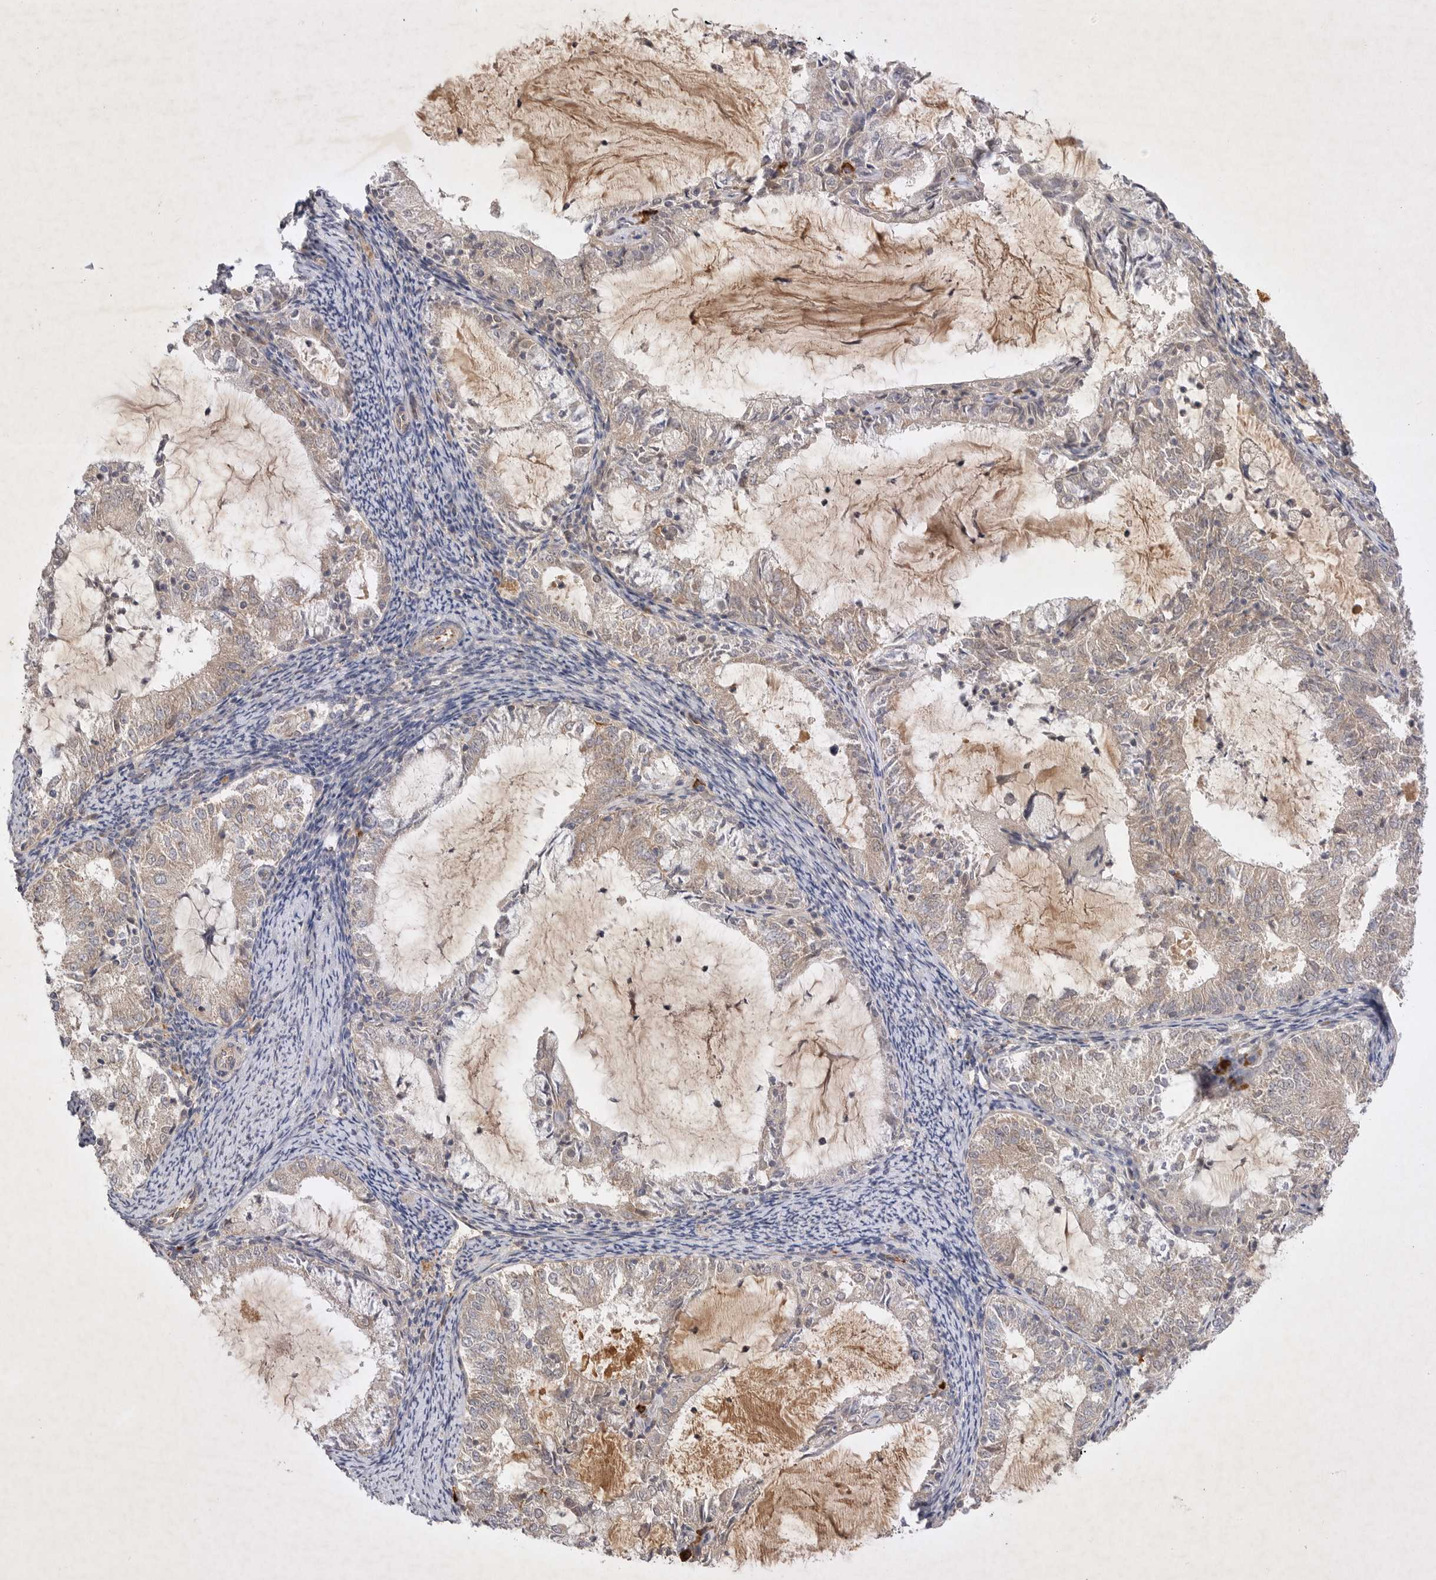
{"staining": {"intensity": "weak", "quantity": "<25%", "location": "cytoplasmic/membranous"}, "tissue": "endometrial cancer", "cell_type": "Tumor cells", "image_type": "cancer", "snomed": [{"axis": "morphology", "description": "Adenocarcinoma, NOS"}, {"axis": "topography", "description": "Endometrium"}], "caption": "This is an immunohistochemistry photomicrograph of endometrial cancer (adenocarcinoma). There is no positivity in tumor cells.", "gene": "PTPDC1", "patient": {"sex": "female", "age": 57}}